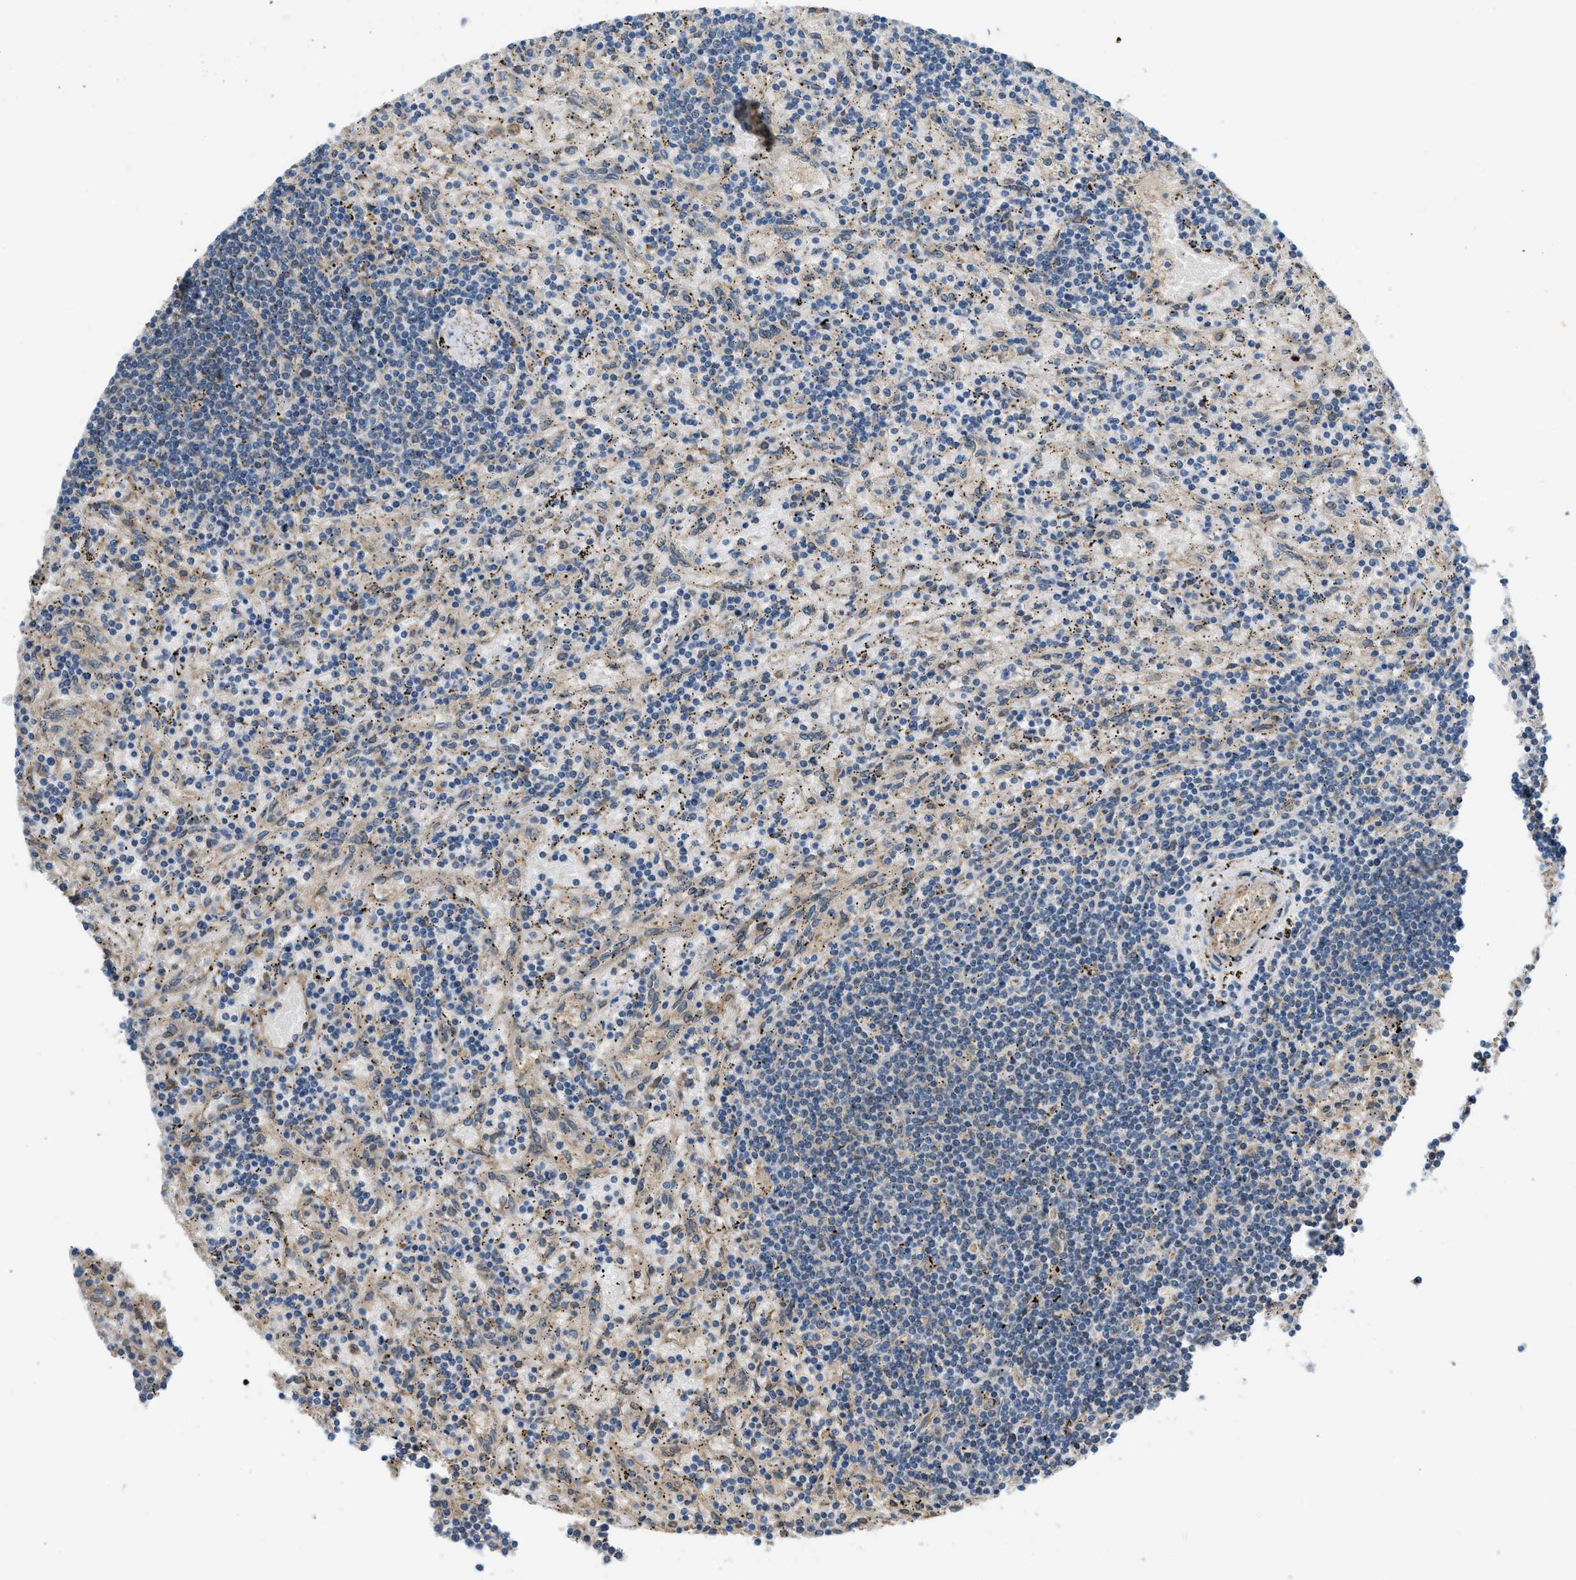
{"staining": {"intensity": "negative", "quantity": "none", "location": "none"}, "tissue": "lymphoma", "cell_type": "Tumor cells", "image_type": "cancer", "snomed": [{"axis": "morphology", "description": "Malignant lymphoma, non-Hodgkin's type, Low grade"}, {"axis": "topography", "description": "Spleen"}], "caption": "High power microscopy image of an IHC image of malignant lymphoma, non-Hodgkin's type (low-grade), revealing no significant positivity in tumor cells.", "gene": "OS9", "patient": {"sex": "male", "age": 76}}